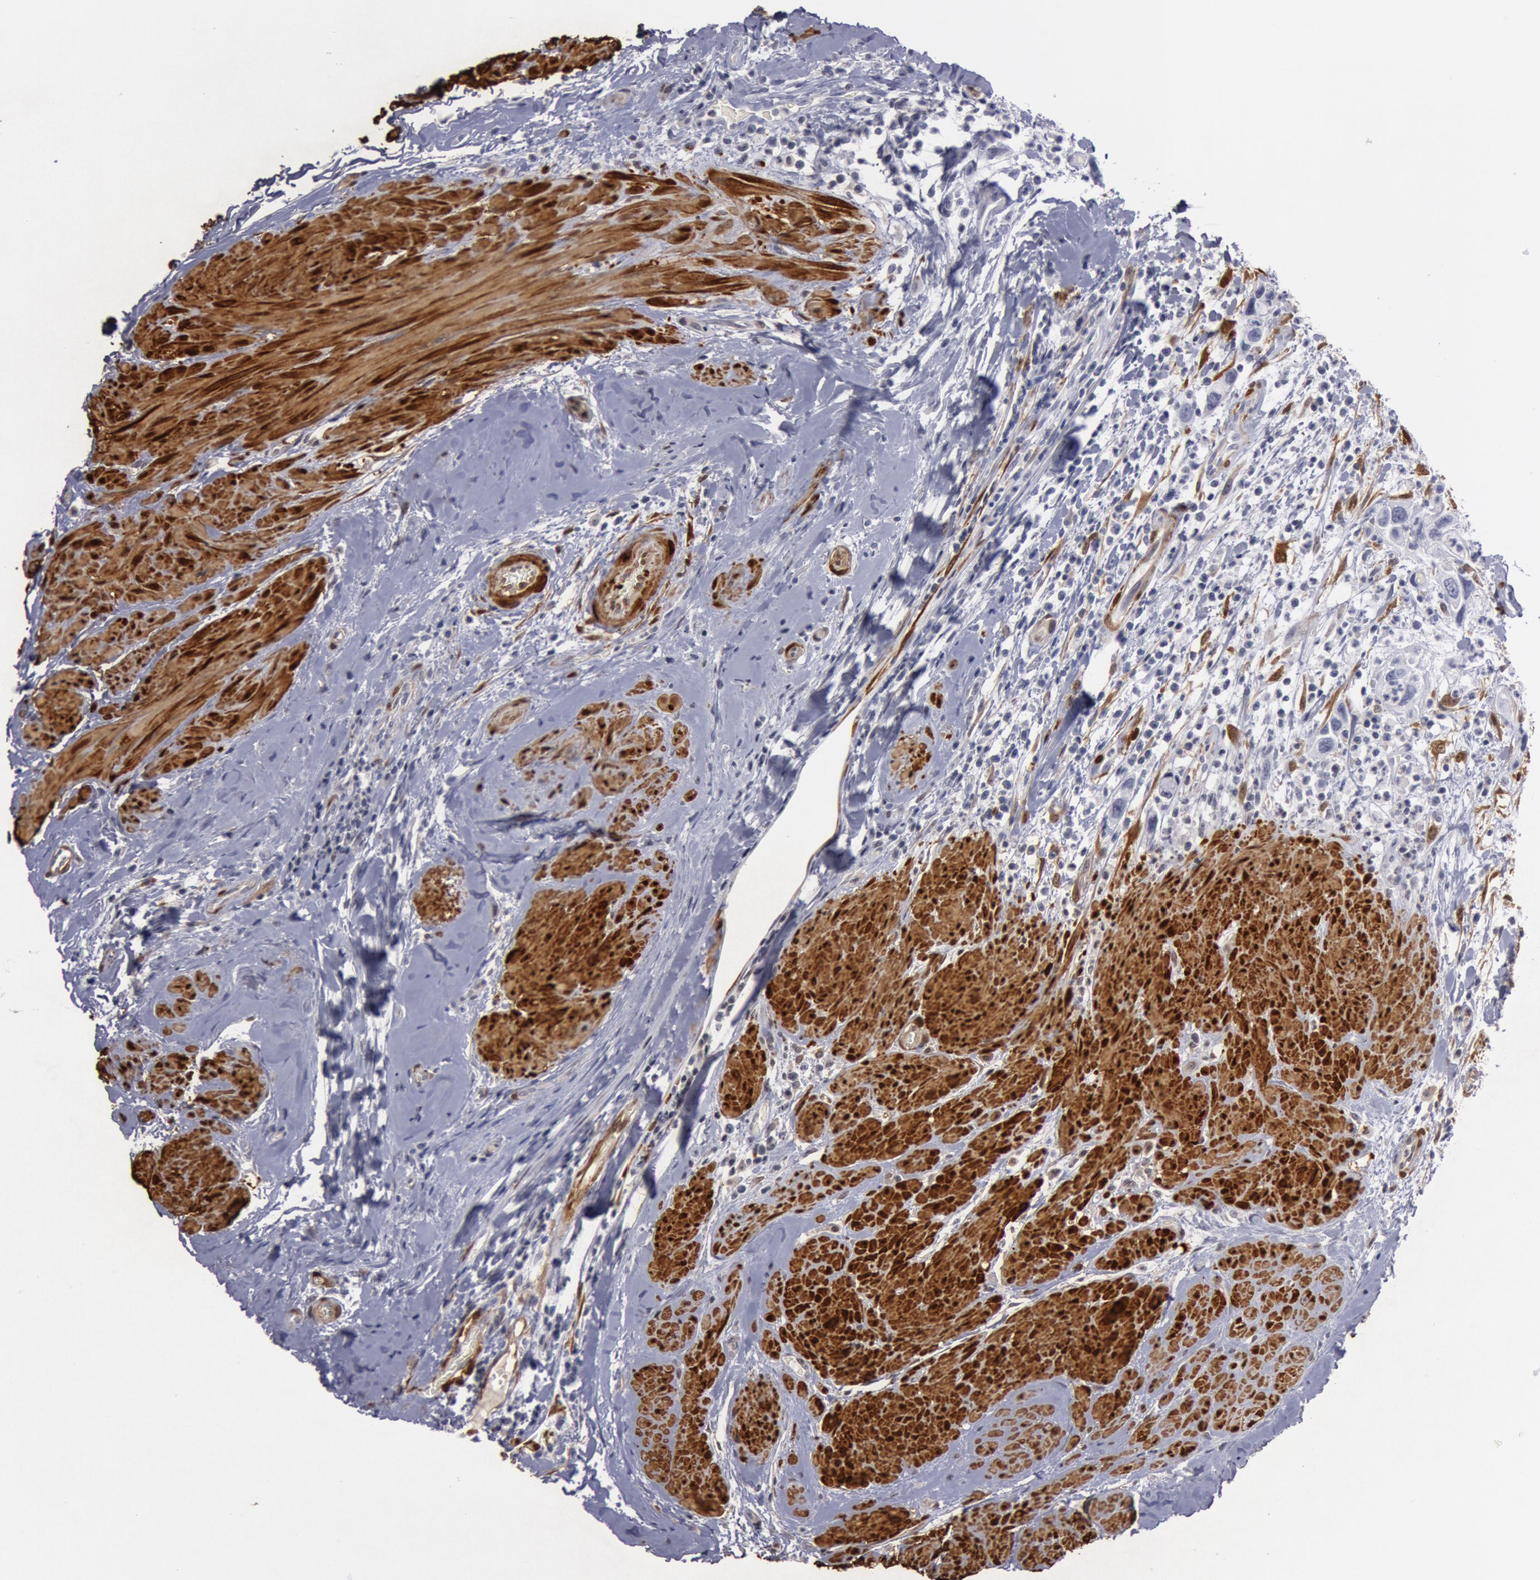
{"staining": {"intensity": "weak", "quantity": "<25%", "location": "cytoplasmic/membranous"}, "tissue": "urothelial cancer", "cell_type": "Tumor cells", "image_type": "cancer", "snomed": [{"axis": "morphology", "description": "Urothelial carcinoma, High grade"}, {"axis": "topography", "description": "Urinary bladder"}], "caption": "High power microscopy histopathology image of an immunohistochemistry (IHC) micrograph of urothelial cancer, revealing no significant positivity in tumor cells. Brightfield microscopy of IHC stained with DAB (3,3'-diaminobenzidine) (brown) and hematoxylin (blue), captured at high magnification.", "gene": "TAGLN", "patient": {"sex": "male", "age": 66}}